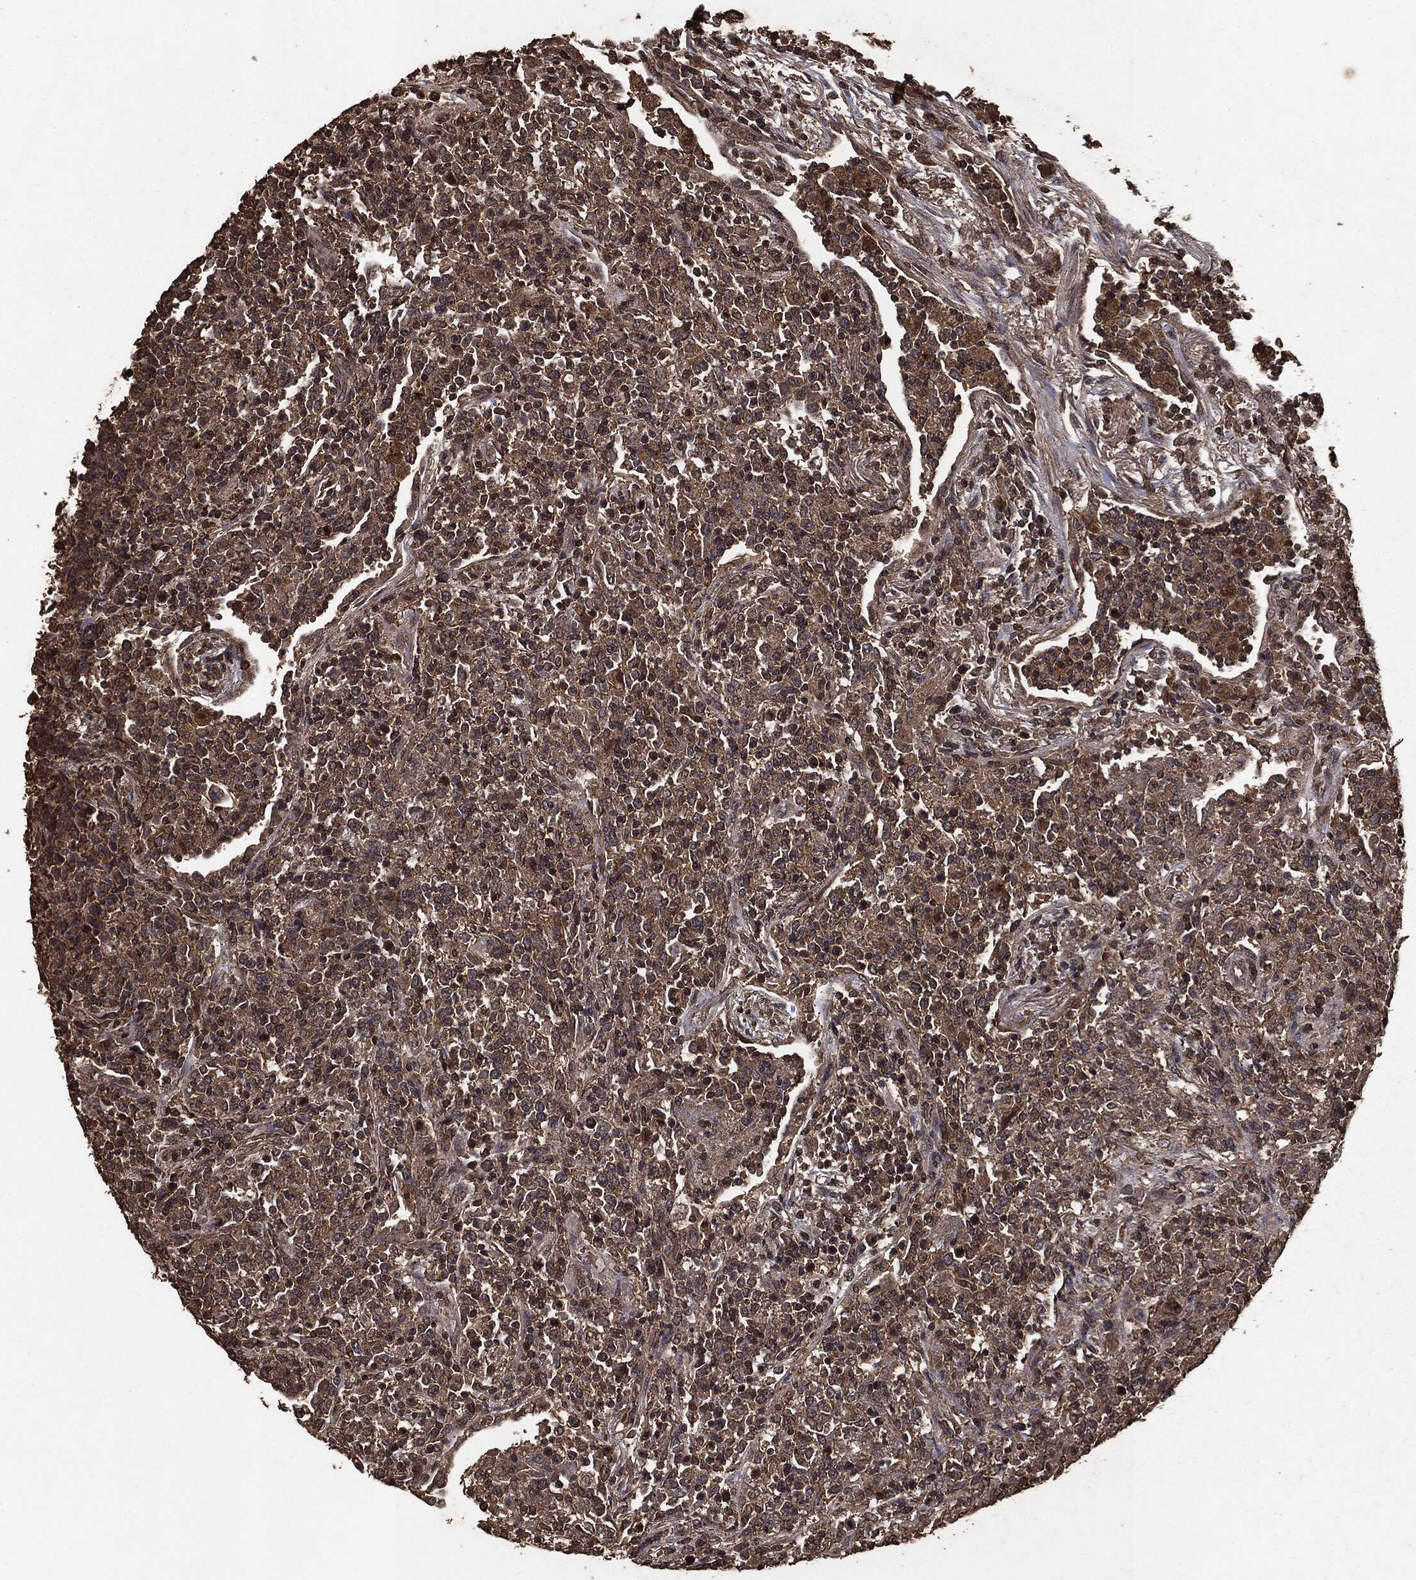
{"staining": {"intensity": "moderate", "quantity": "25%-75%", "location": "cytoplasmic/membranous"}, "tissue": "lymphoma", "cell_type": "Tumor cells", "image_type": "cancer", "snomed": [{"axis": "morphology", "description": "Malignant lymphoma, non-Hodgkin's type, High grade"}, {"axis": "topography", "description": "Lung"}], "caption": "Moderate cytoplasmic/membranous positivity is identified in approximately 25%-75% of tumor cells in lymphoma.", "gene": "NME1", "patient": {"sex": "male", "age": 79}}